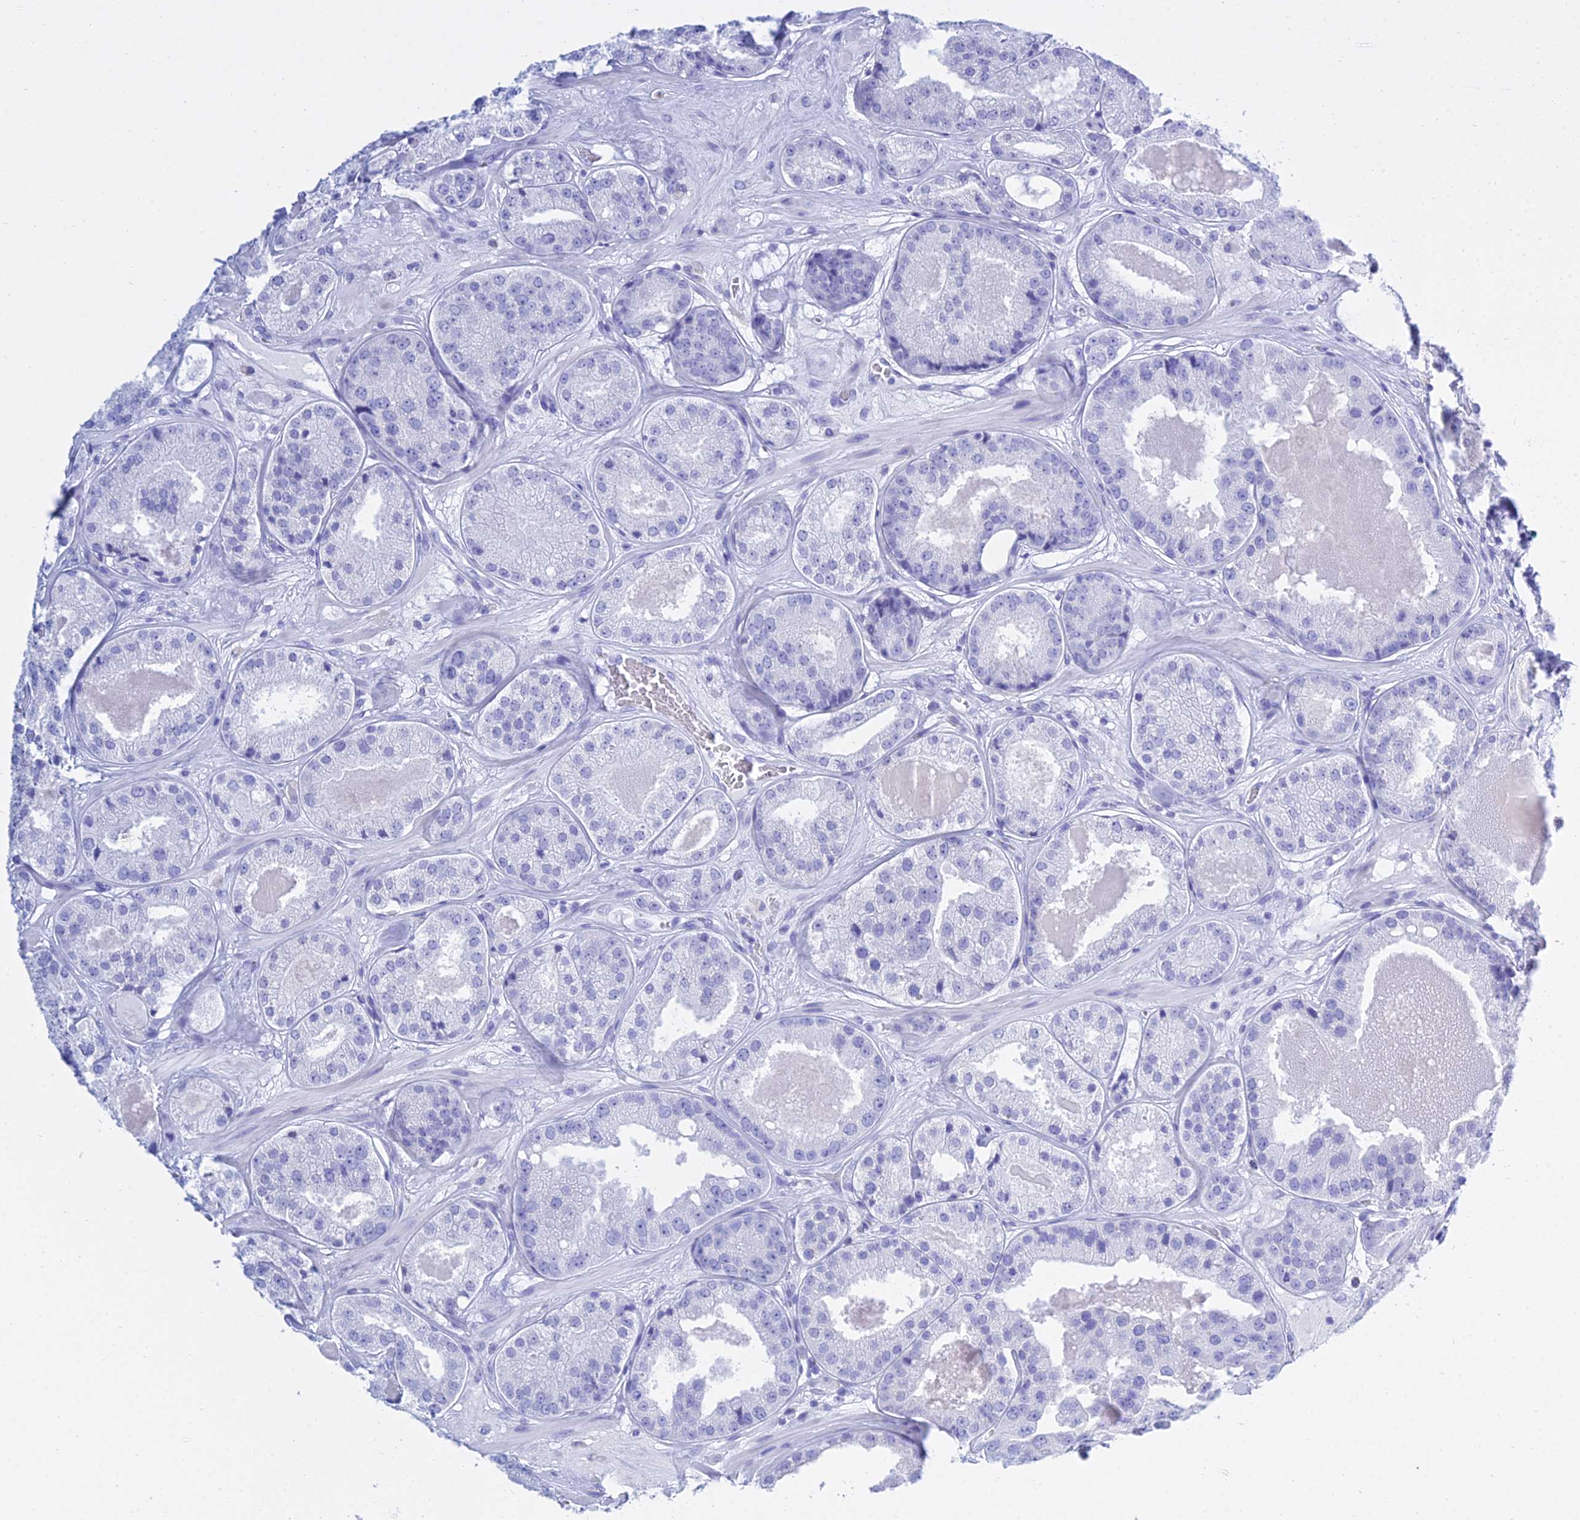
{"staining": {"intensity": "negative", "quantity": "none", "location": "none"}, "tissue": "prostate cancer", "cell_type": "Tumor cells", "image_type": "cancer", "snomed": [{"axis": "morphology", "description": "Adenocarcinoma, High grade"}, {"axis": "topography", "description": "Prostate"}], "caption": "This is an immunohistochemistry micrograph of human prostate cancer (adenocarcinoma (high-grade)). There is no staining in tumor cells.", "gene": "PATE4", "patient": {"sex": "male", "age": 63}}